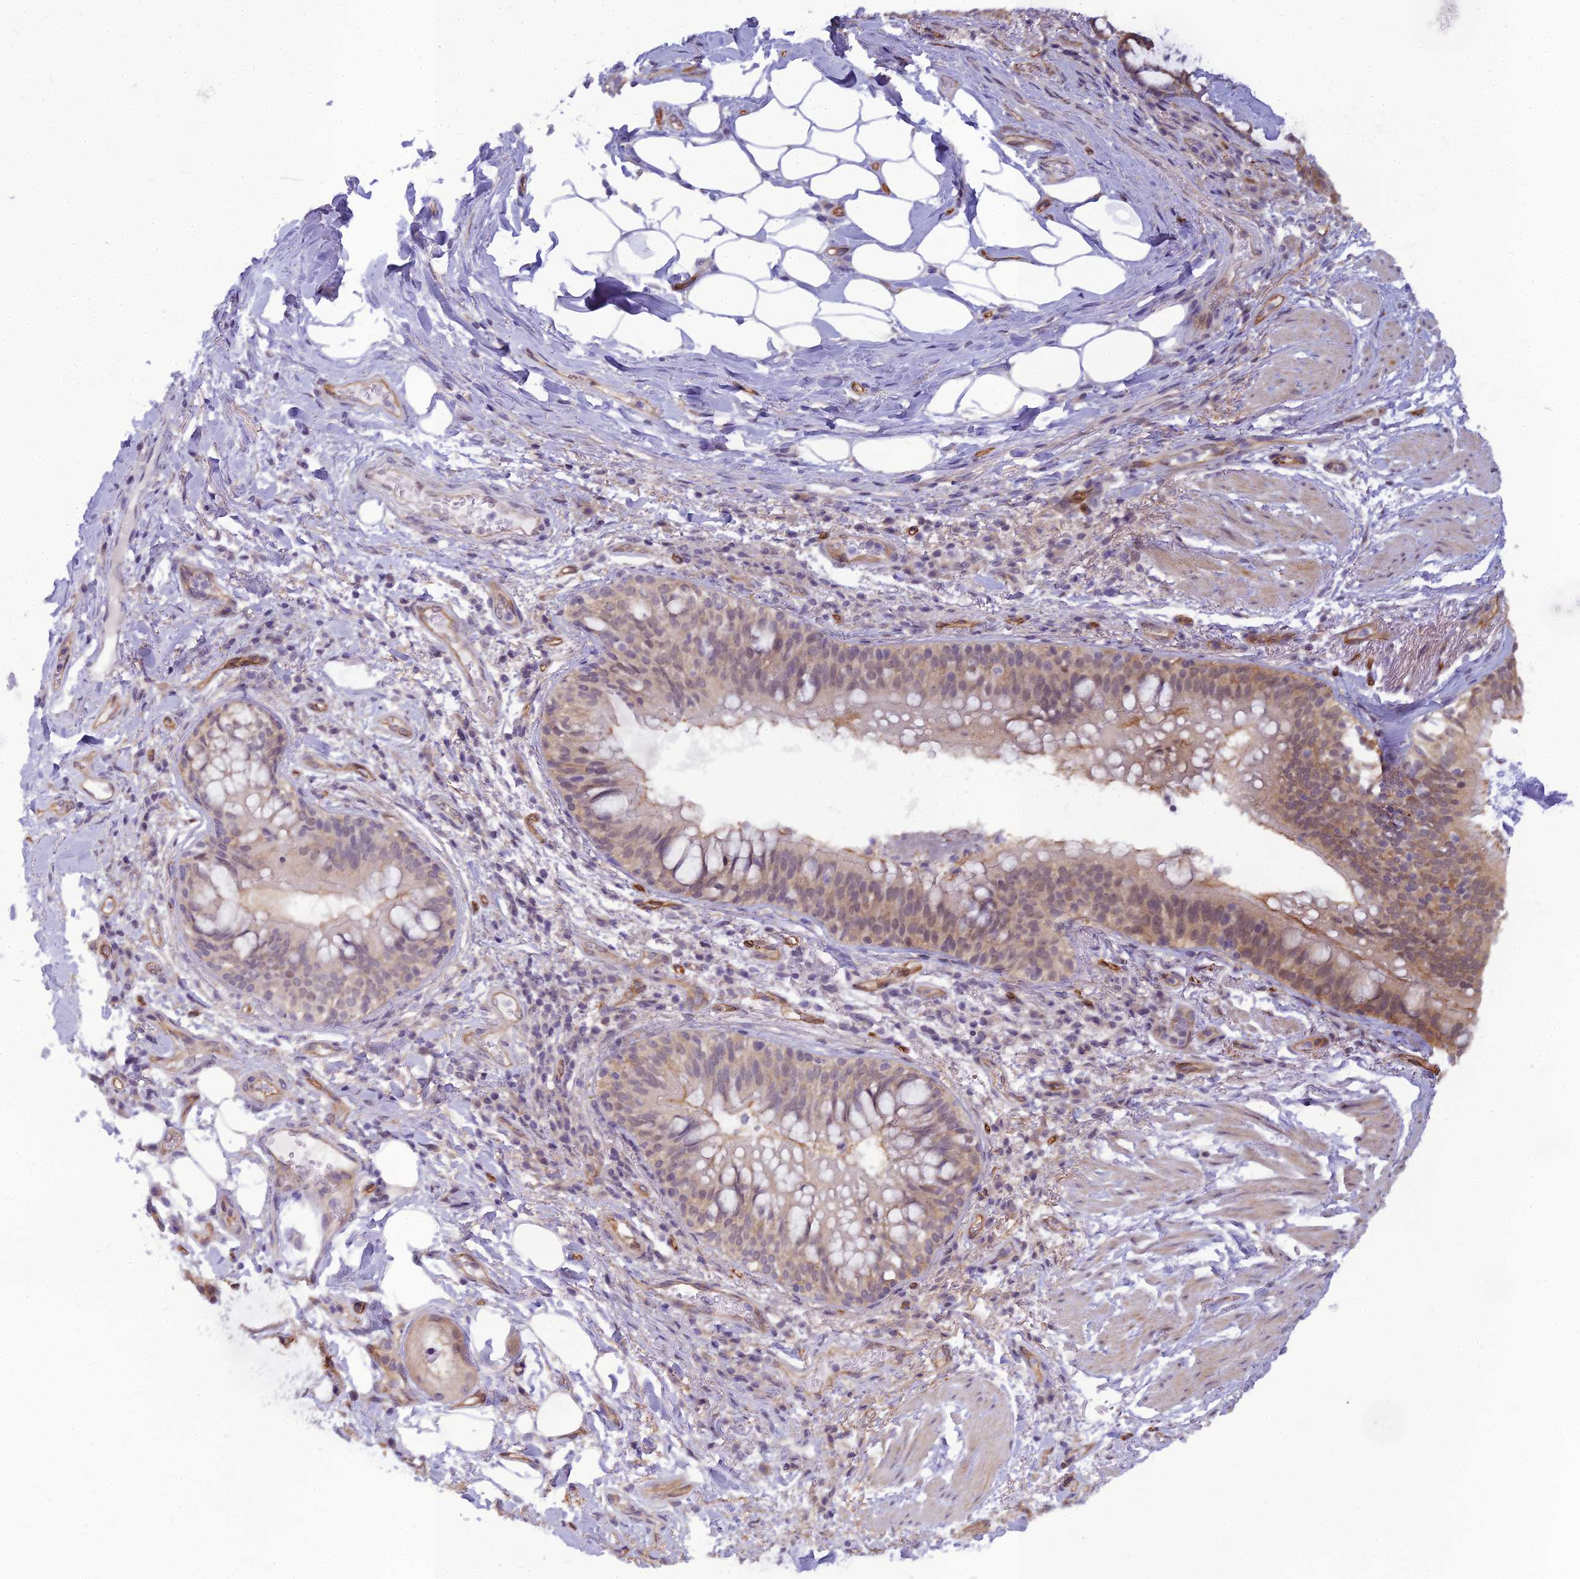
{"staining": {"intensity": "negative", "quantity": "none", "location": "none"}, "tissue": "adipose tissue", "cell_type": "Adipocytes", "image_type": "normal", "snomed": [{"axis": "morphology", "description": "Normal tissue, NOS"}, {"axis": "topography", "description": "Lymph node"}, {"axis": "topography", "description": "Cartilage tissue"}, {"axis": "topography", "description": "Bronchus"}], "caption": "Immunohistochemistry photomicrograph of normal adipose tissue: adipose tissue stained with DAB (3,3'-diaminobenzidine) reveals no significant protein staining in adipocytes.", "gene": "RGL3", "patient": {"sex": "male", "age": 63}}